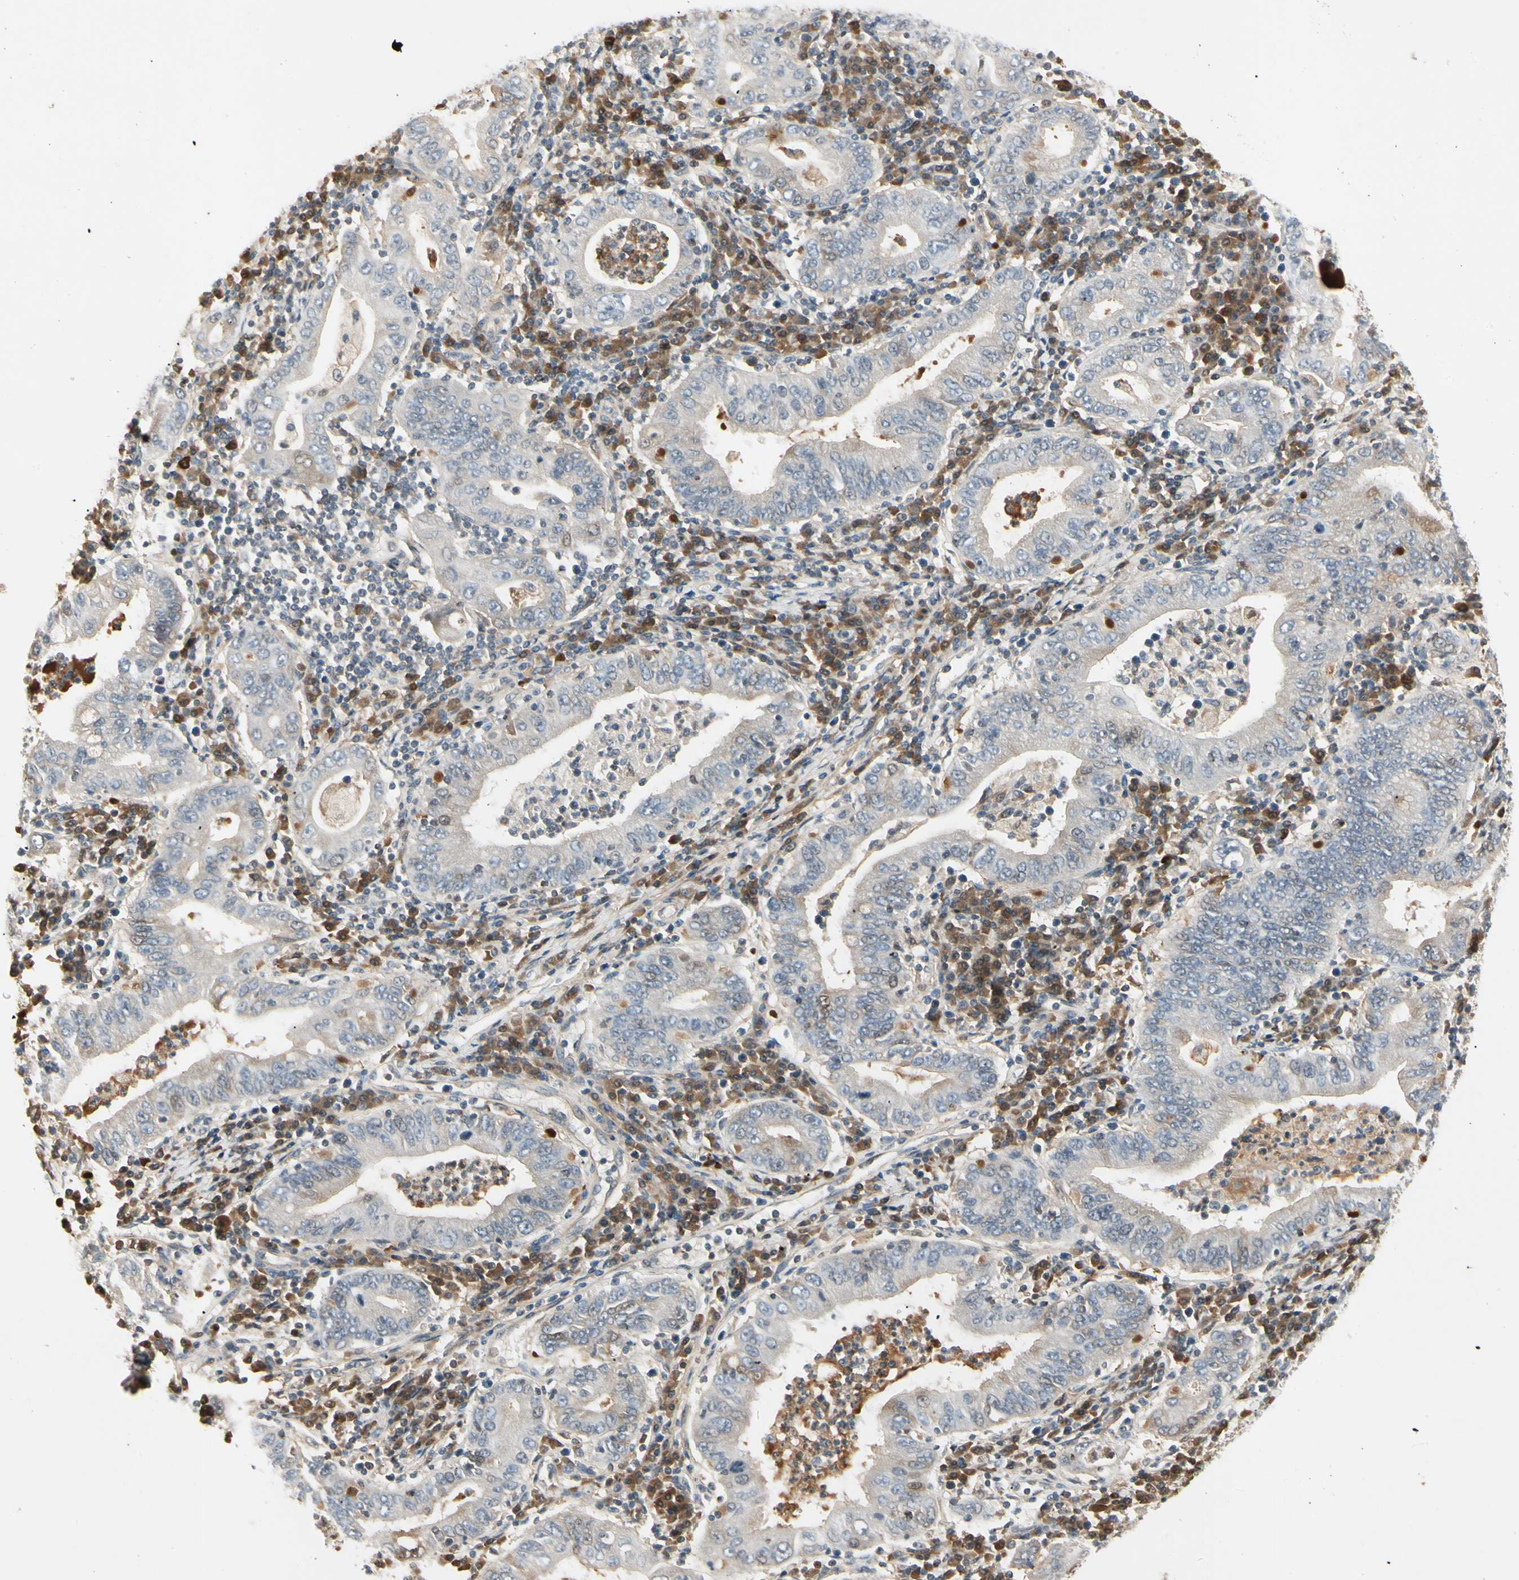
{"staining": {"intensity": "weak", "quantity": "25%-75%", "location": "cytoplasmic/membranous"}, "tissue": "stomach cancer", "cell_type": "Tumor cells", "image_type": "cancer", "snomed": [{"axis": "morphology", "description": "Normal tissue, NOS"}, {"axis": "morphology", "description": "Adenocarcinoma, NOS"}, {"axis": "topography", "description": "Esophagus"}, {"axis": "topography", "description": "Stomach, upper"}, {"axis": "topography", "description": "Peripheral nerve tissue"}], "caption": "This histopathology image shows IHC staining of stomach cancer (adenocarcinoma), with low weak cytoplasmic/membranous positivity in about 25%-75% of tumor cells.", "gene": "CCL4", "patient": {"sex": "male", "age": 62}}